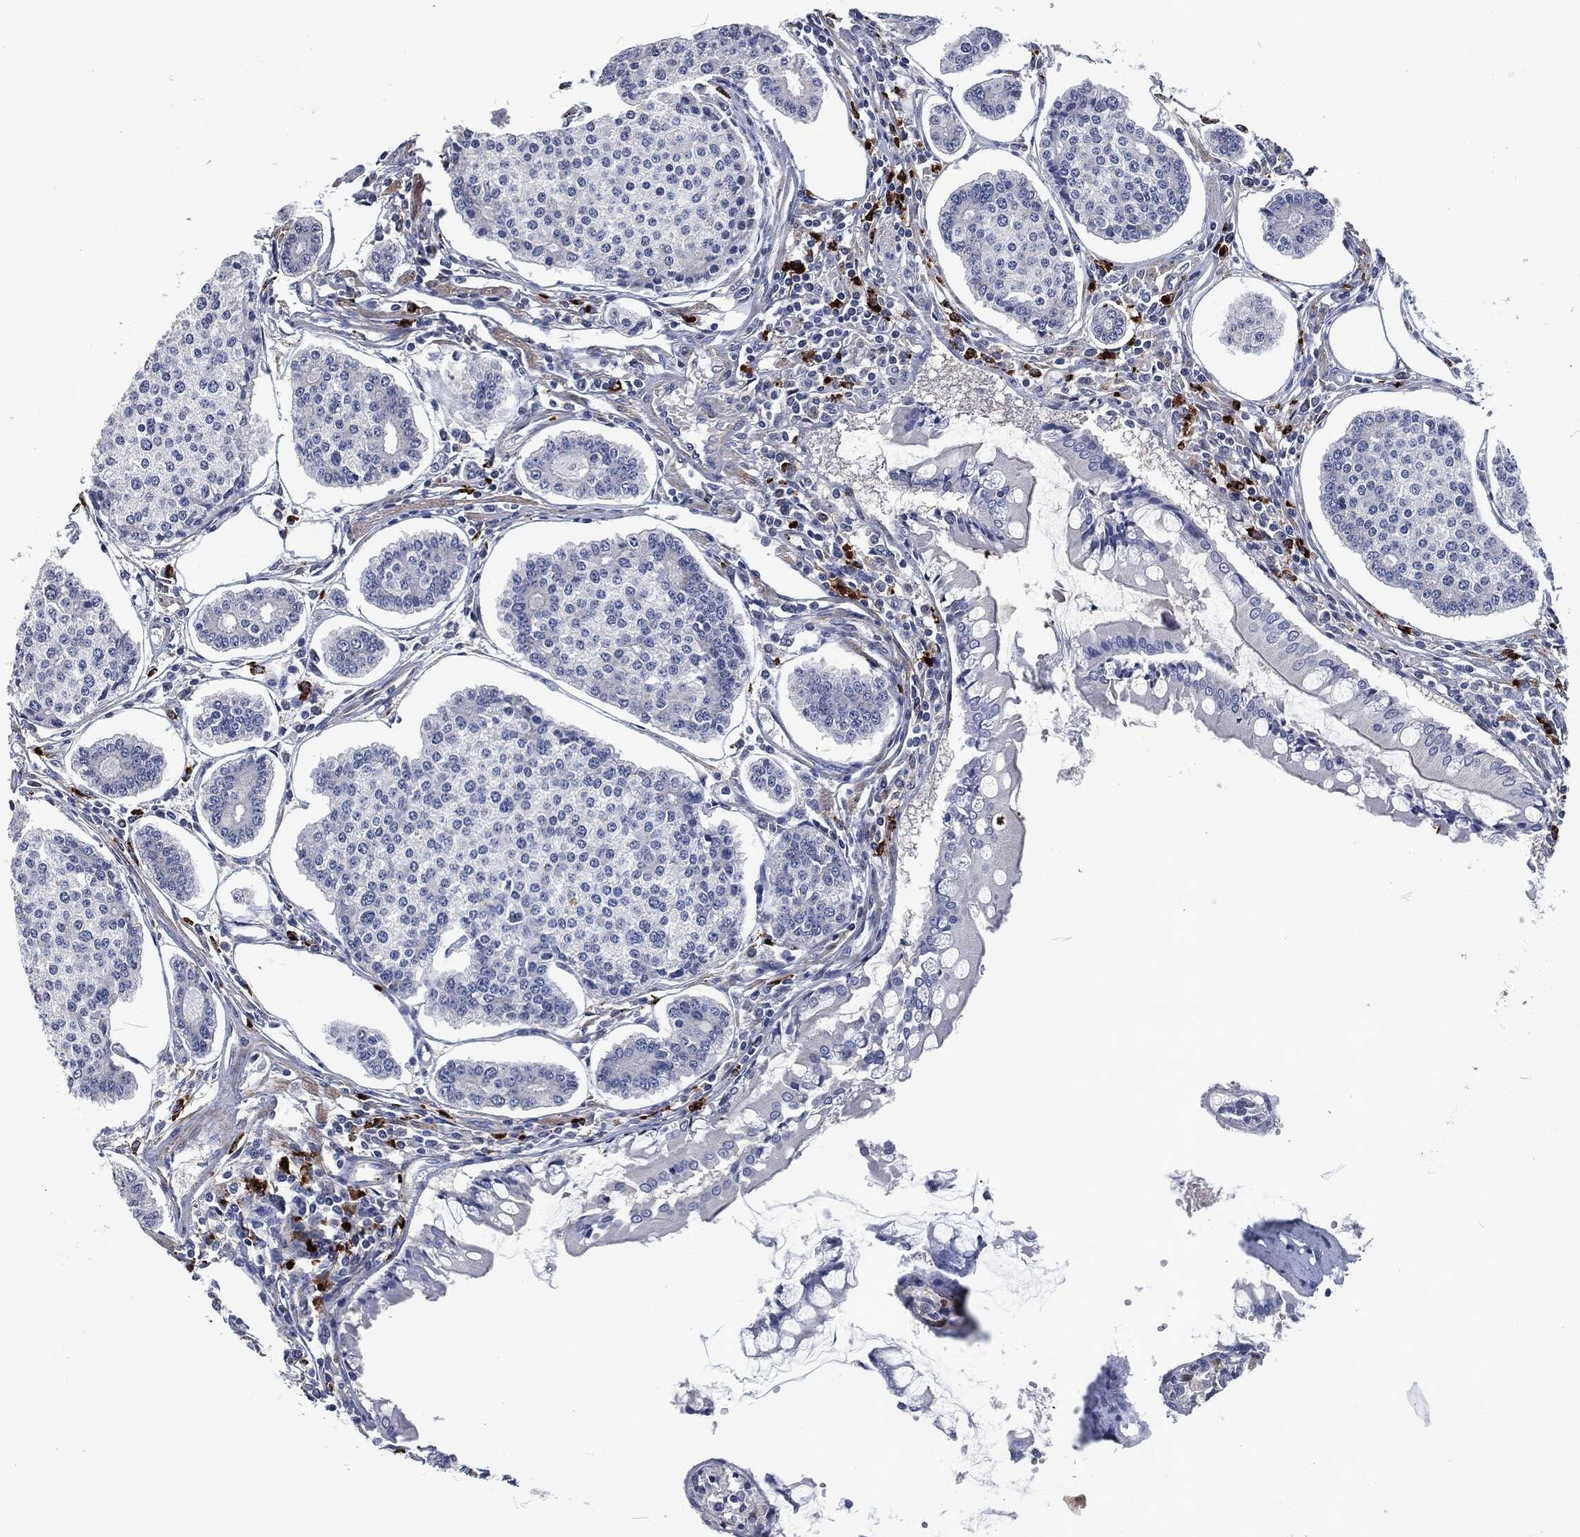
{"staining": {"intensity": "negative", "quantity": "none", "location": "none"}, "tissue": "carcinoid", "cell_type": "Tumor cells", "image_type": "cancer", "snomed": [{"axis": "morphology", "description": "Carcinoid, malignant, NOS"}, {"axis": "topography", "description": "Small intestine"}], "caption": "DAB immunohistochemical staining of human carcinoid displays no significant expression in tumor cells. (DAB (3,3'-diaminobenzidine) IHC, high magnification).", "gene": "MPO", "patient": {"sex": "female", "age": 65}}